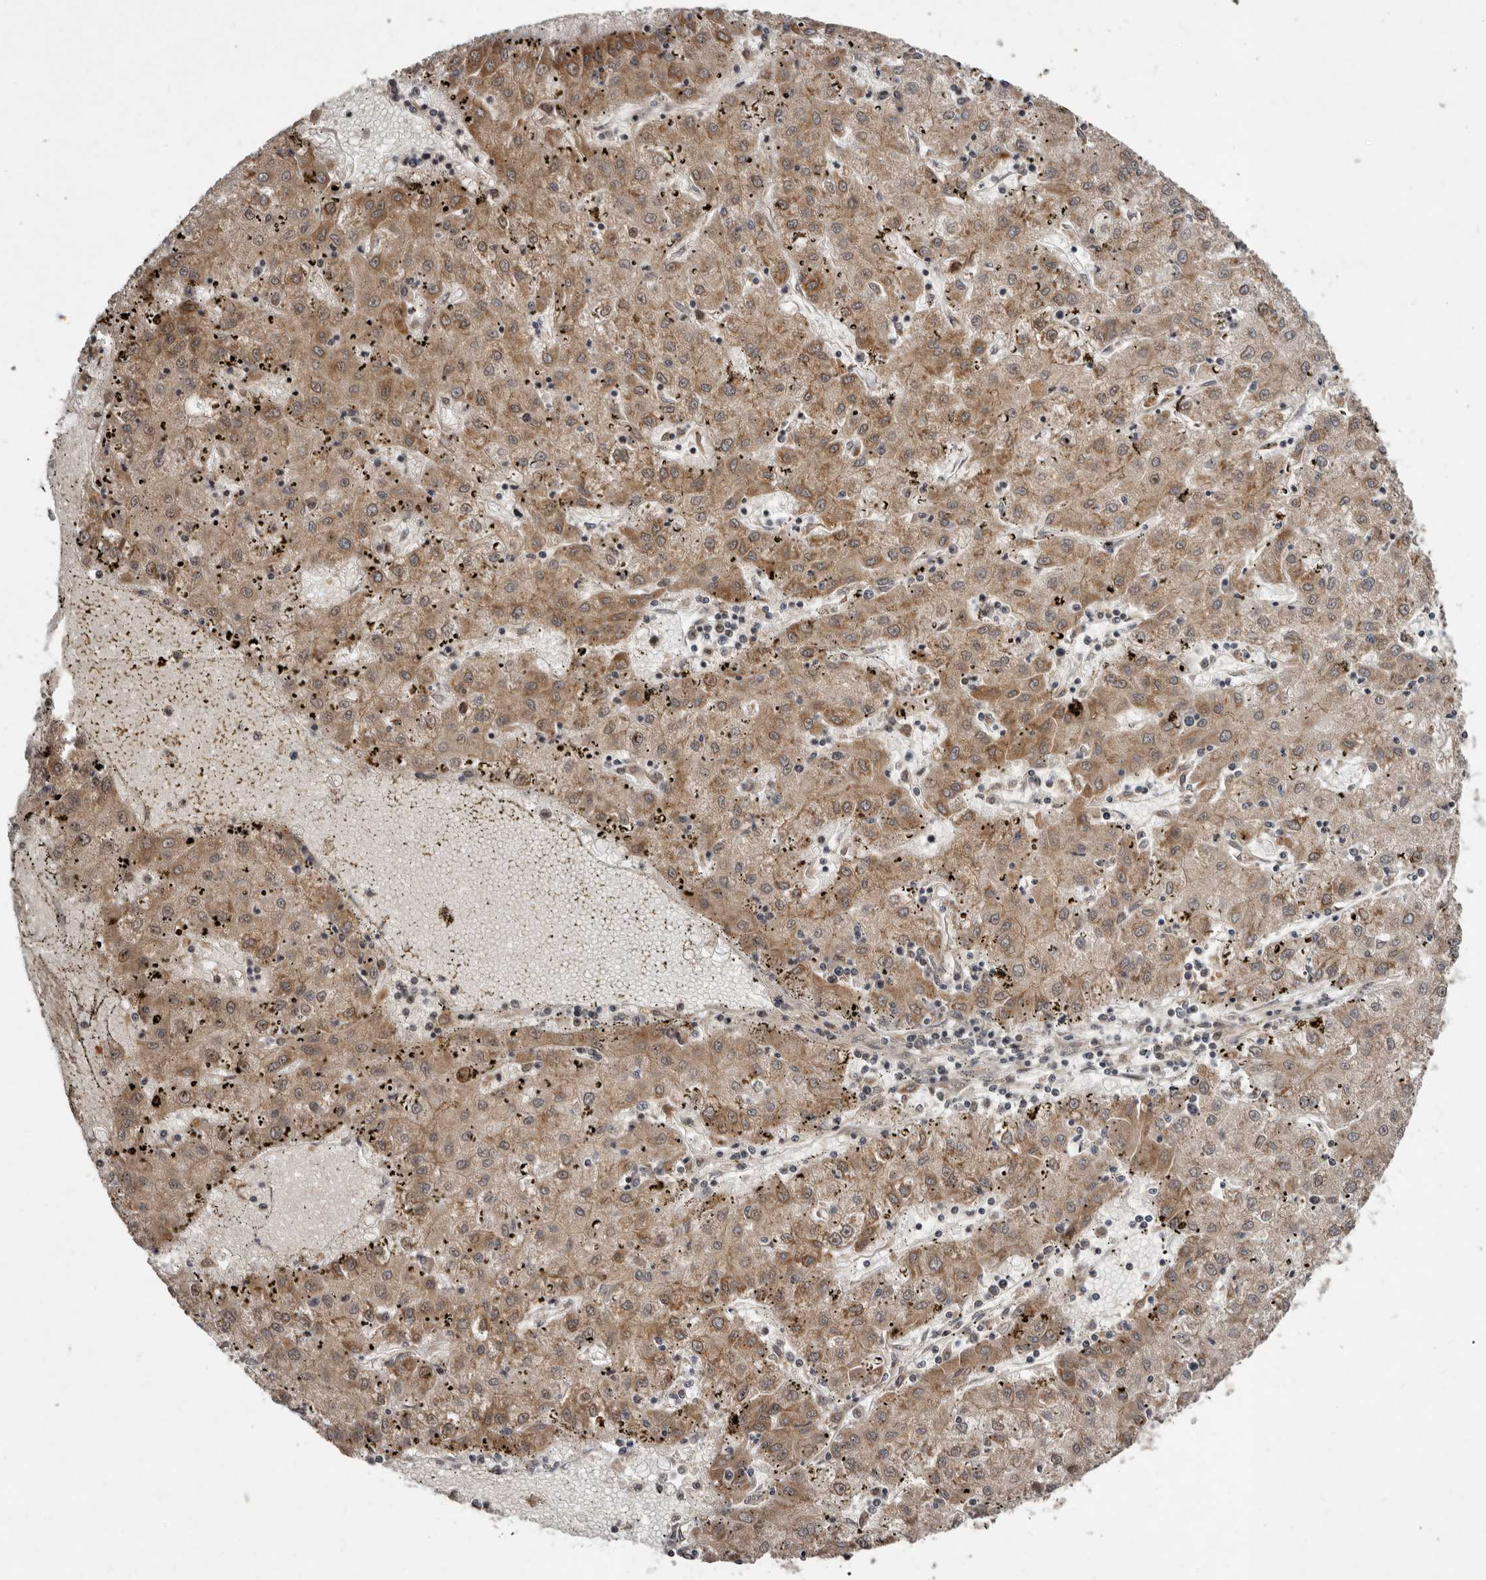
{"staining": {"intensity": "moderate", "quantity": ">75%", "location": "cytoplasmic/membranous,nuclear"}, "tissue": "liver cancer", "cell_type": "Tumor cells", "image_type": "cancer", "snomed": [{"axis": "morphology", "description": "Carcinoma, Hepatocellular, NOS"}, {"axis": "topography", "description": "Liver"}], "caption": "High-magnification brightfield microscopy of liver cancer (hepatocellular carcinoma) stained with DAB (3,3'-diaminobenzidine) (brown) and counterstained with hematoxylin (blue). tumor cells exhibit moderate cytoplasmic/membranous and nuclear positivity is present in about>75% of cells.", "gene": "ABL1", "patient": {"sex": "male", "age": 72}}